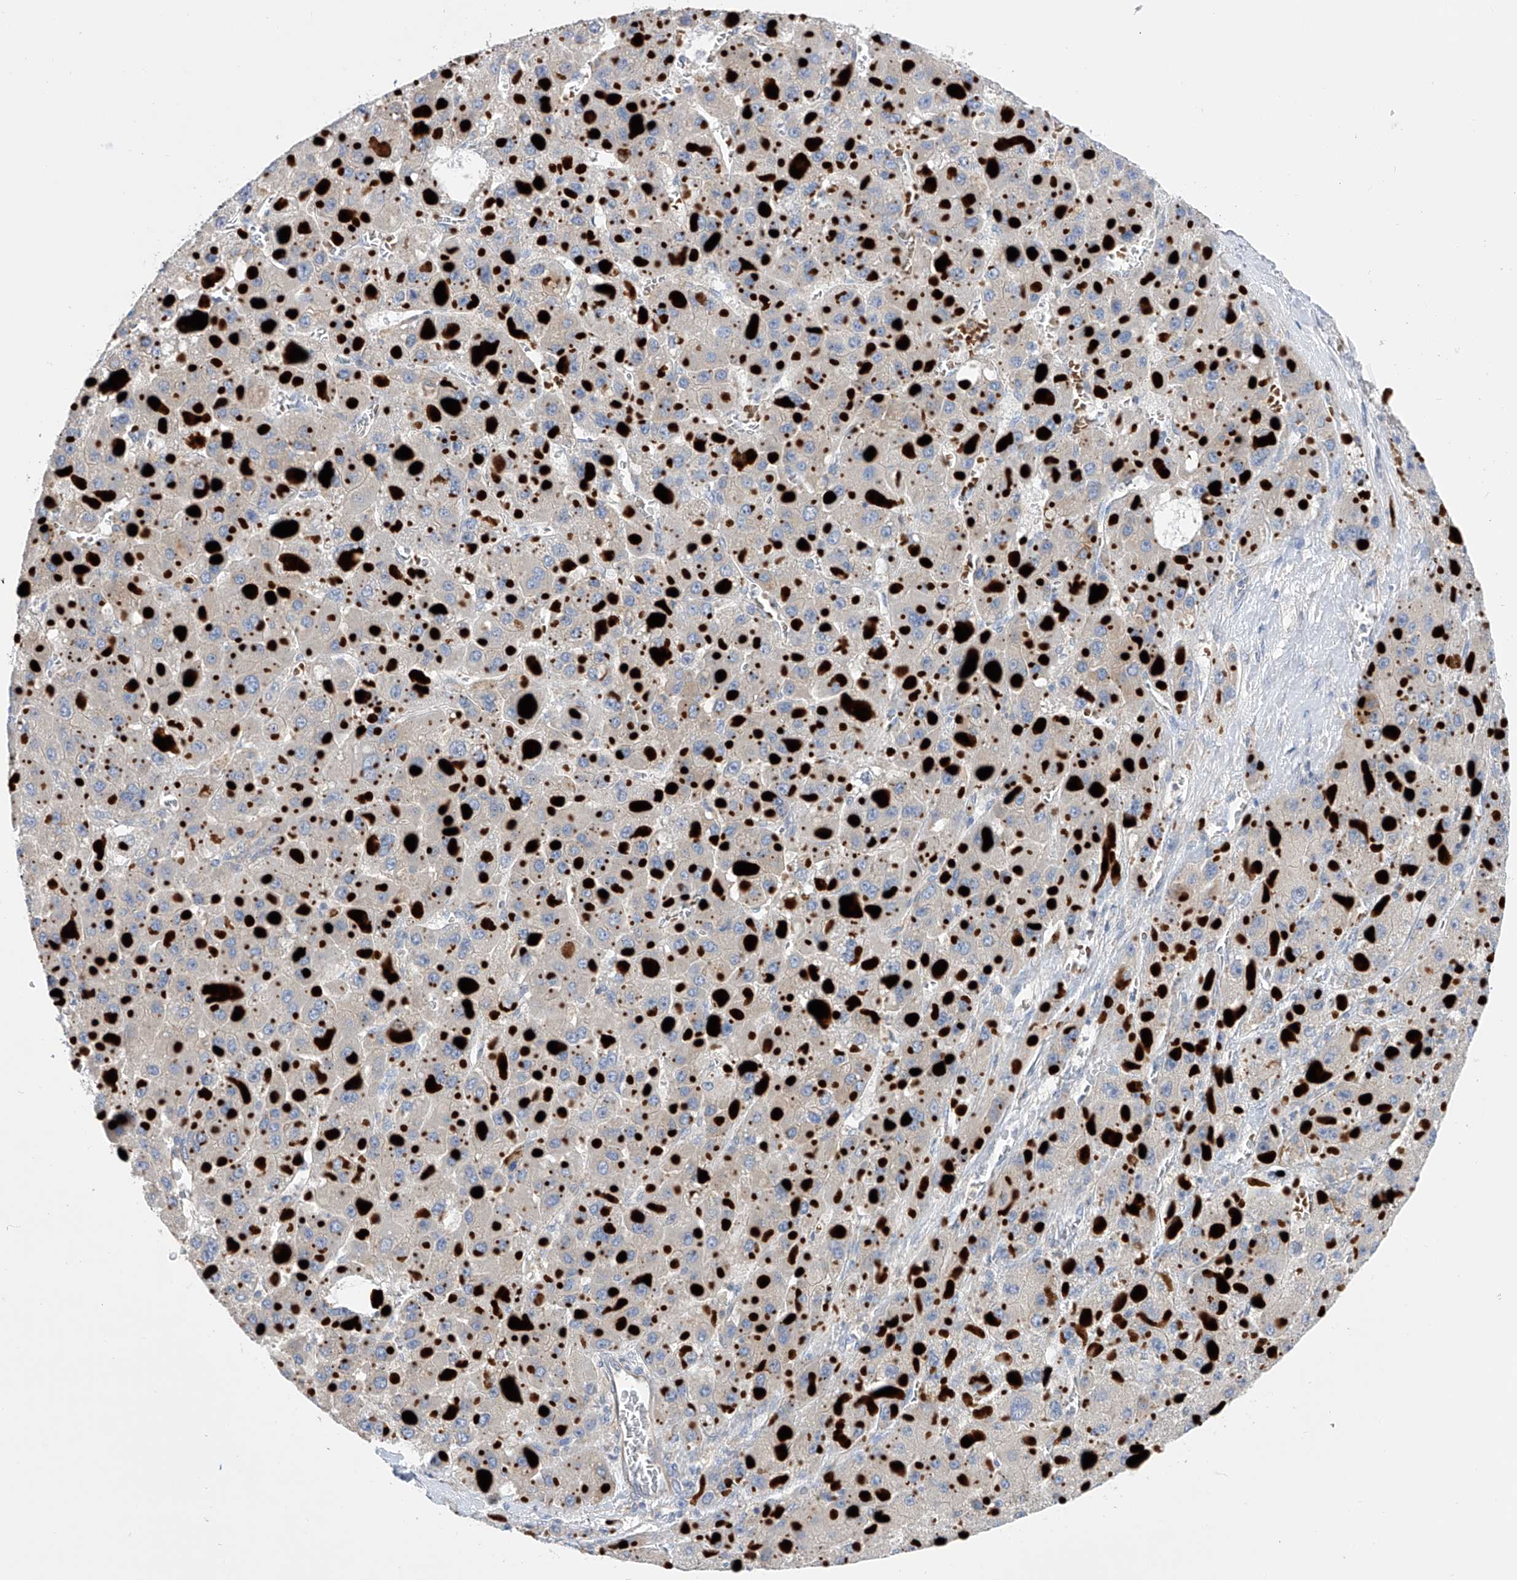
{"staining": {"intensity": "weak", "quantity": "<25%", "location": "cytoplasmic/membranous"}, "tissue": "liver cancer", "cell_type": "Tumor cells", "image_type": "cancer", "snomed": [{"axis": "morphology", "description": "Carcinoma, Hepatocellular, NOS"}, {"axis": "topography", "description": "Liver"}], "caption": "Immunohistochemistry (IHC) image of hepatocellular carcinoma (liver) stained for a protein (brown), which shows no staining in tumor cells.", "gene": "NFATC4", "patient": {"sex": "female", "age": 73}}